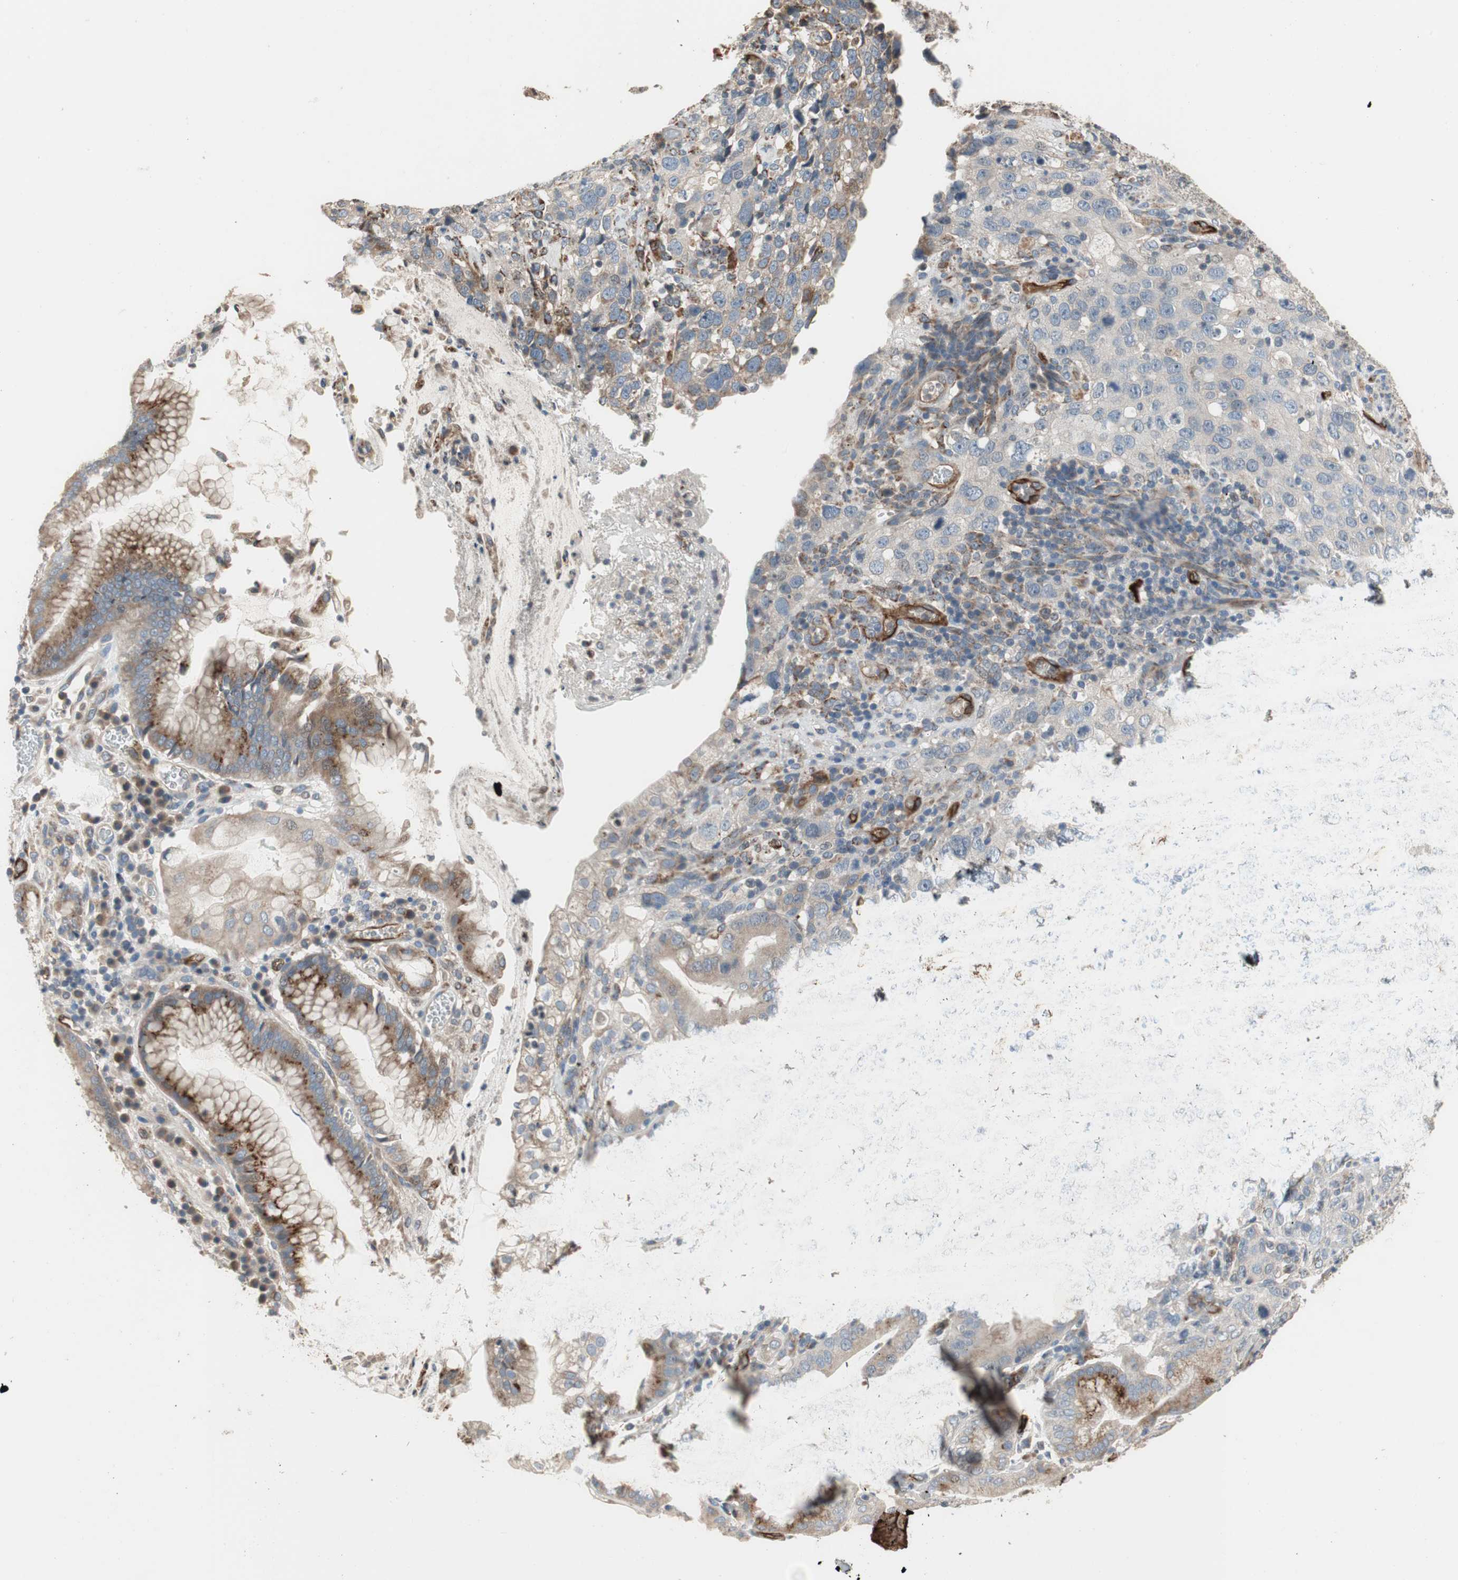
{"staining": {"intensity": "moderate", "quantity": ">75%", "location": "cytoplasmic/membranous"}, "tissue": "stomach cancer", "cell_type": "Tumor cells", "image_type": "cancer", "snomed": [{"axis": "morphology", "description": "Normal tissue, NOS"}, {"axis": "morphology", "description": "Adenocarcinoma, NOS"}, {"axis": "topography", "description": "Stomach"}], "caption": "Immunohistochemistry (IHC) of adenocarcinoma (stomach) exhibits medium levels of moderate cytoplasmic/membranous positivity in about >75% of tumor cells. The protein is shown in brown color, while the nuclei are stained blue.", "gene": "ALPL", "patient": {"sex": "male", "age": 48}}